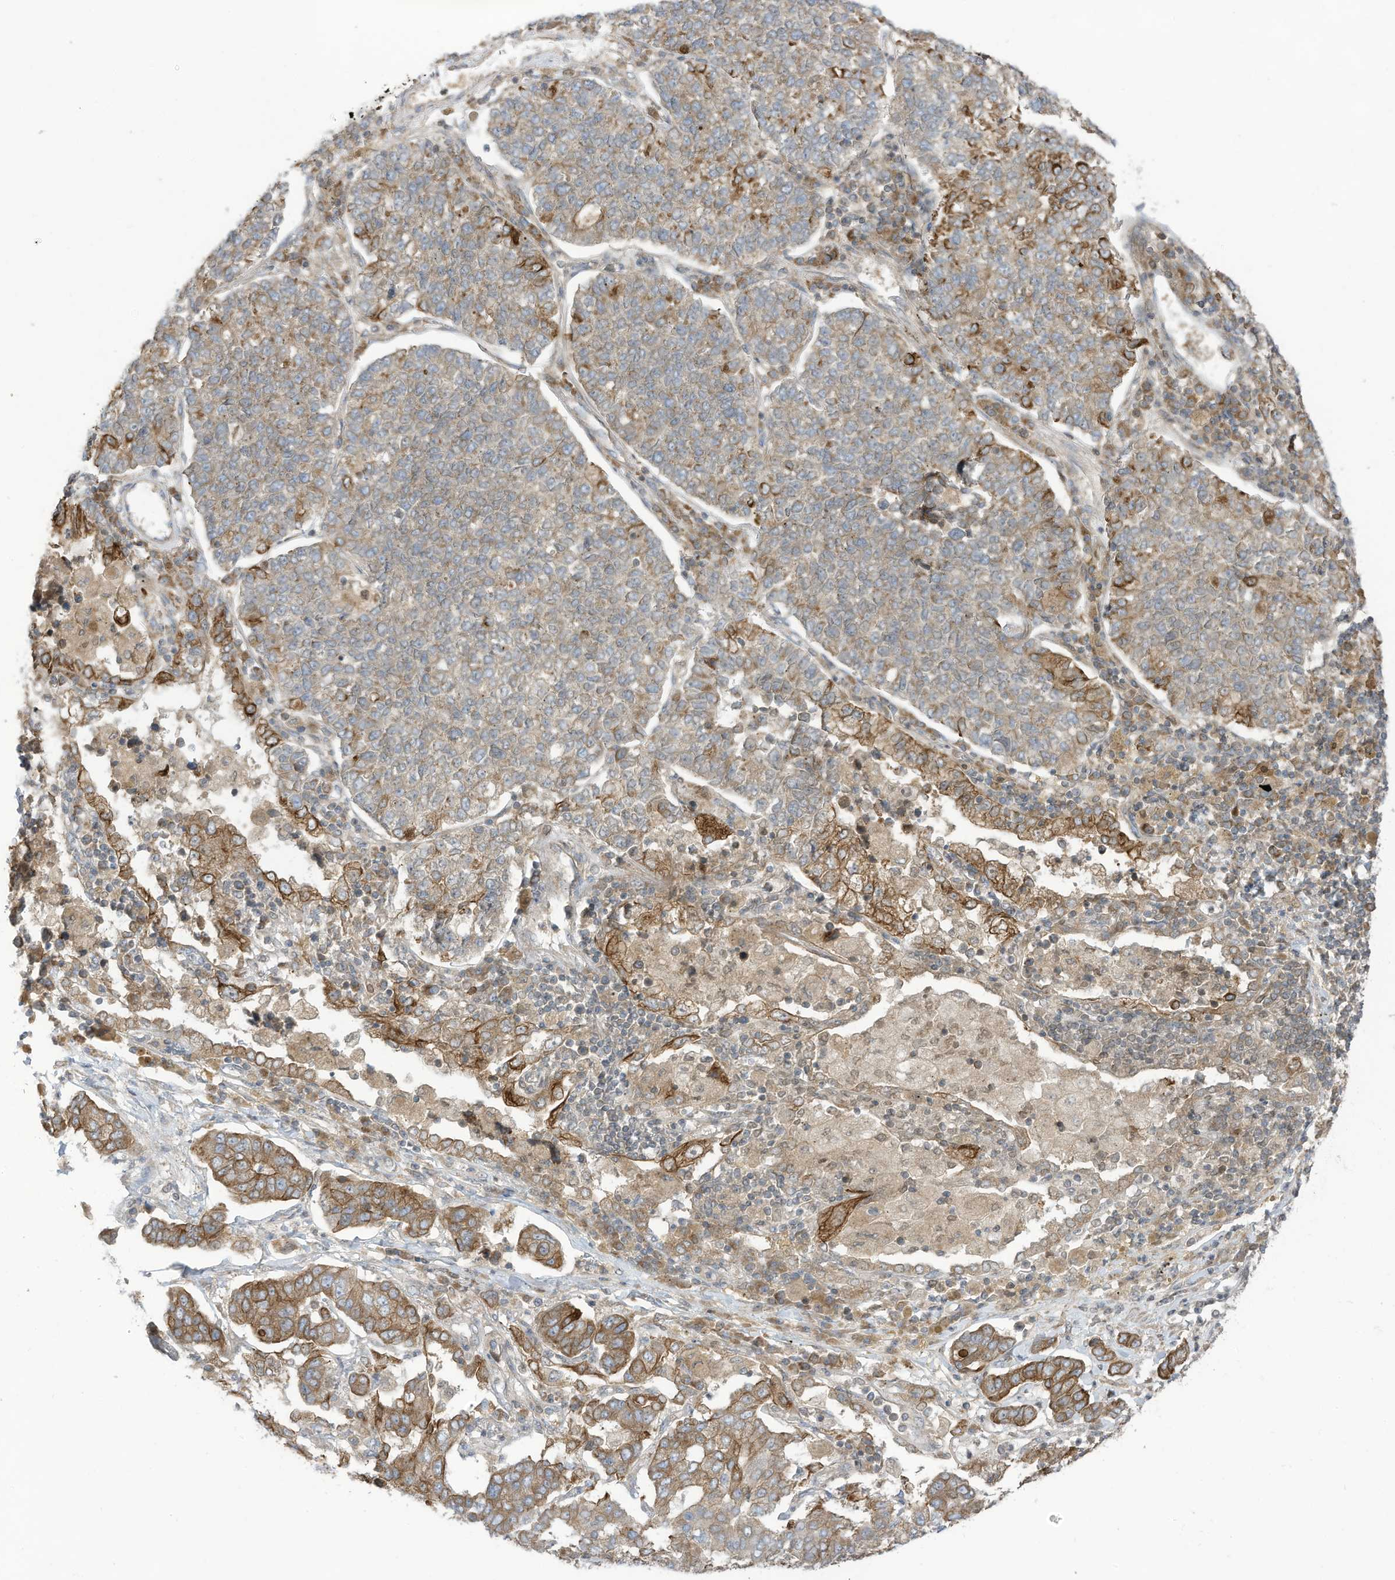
{"staining": {"intensity": "strong", "quantity": "25%-75%", "location": "cytoplasmic/membranous"}, "tissue": "lung cancer", "cell_type": "Tumor cells", "image_type": "cancer", "snomed": [{"axis": "morphology", "description": "Adenocarcinoma, NOS"}, {"axis": "topography", "description": "Lung"}], "caption": "A high amount of strong cytoplasmic/membranous staining is appreciated in about 25%-75% of tumor cells in lung adenocarcinoma tissue.", "gene": "CGAS", "patient": {"sex": "male", "age": 49}}